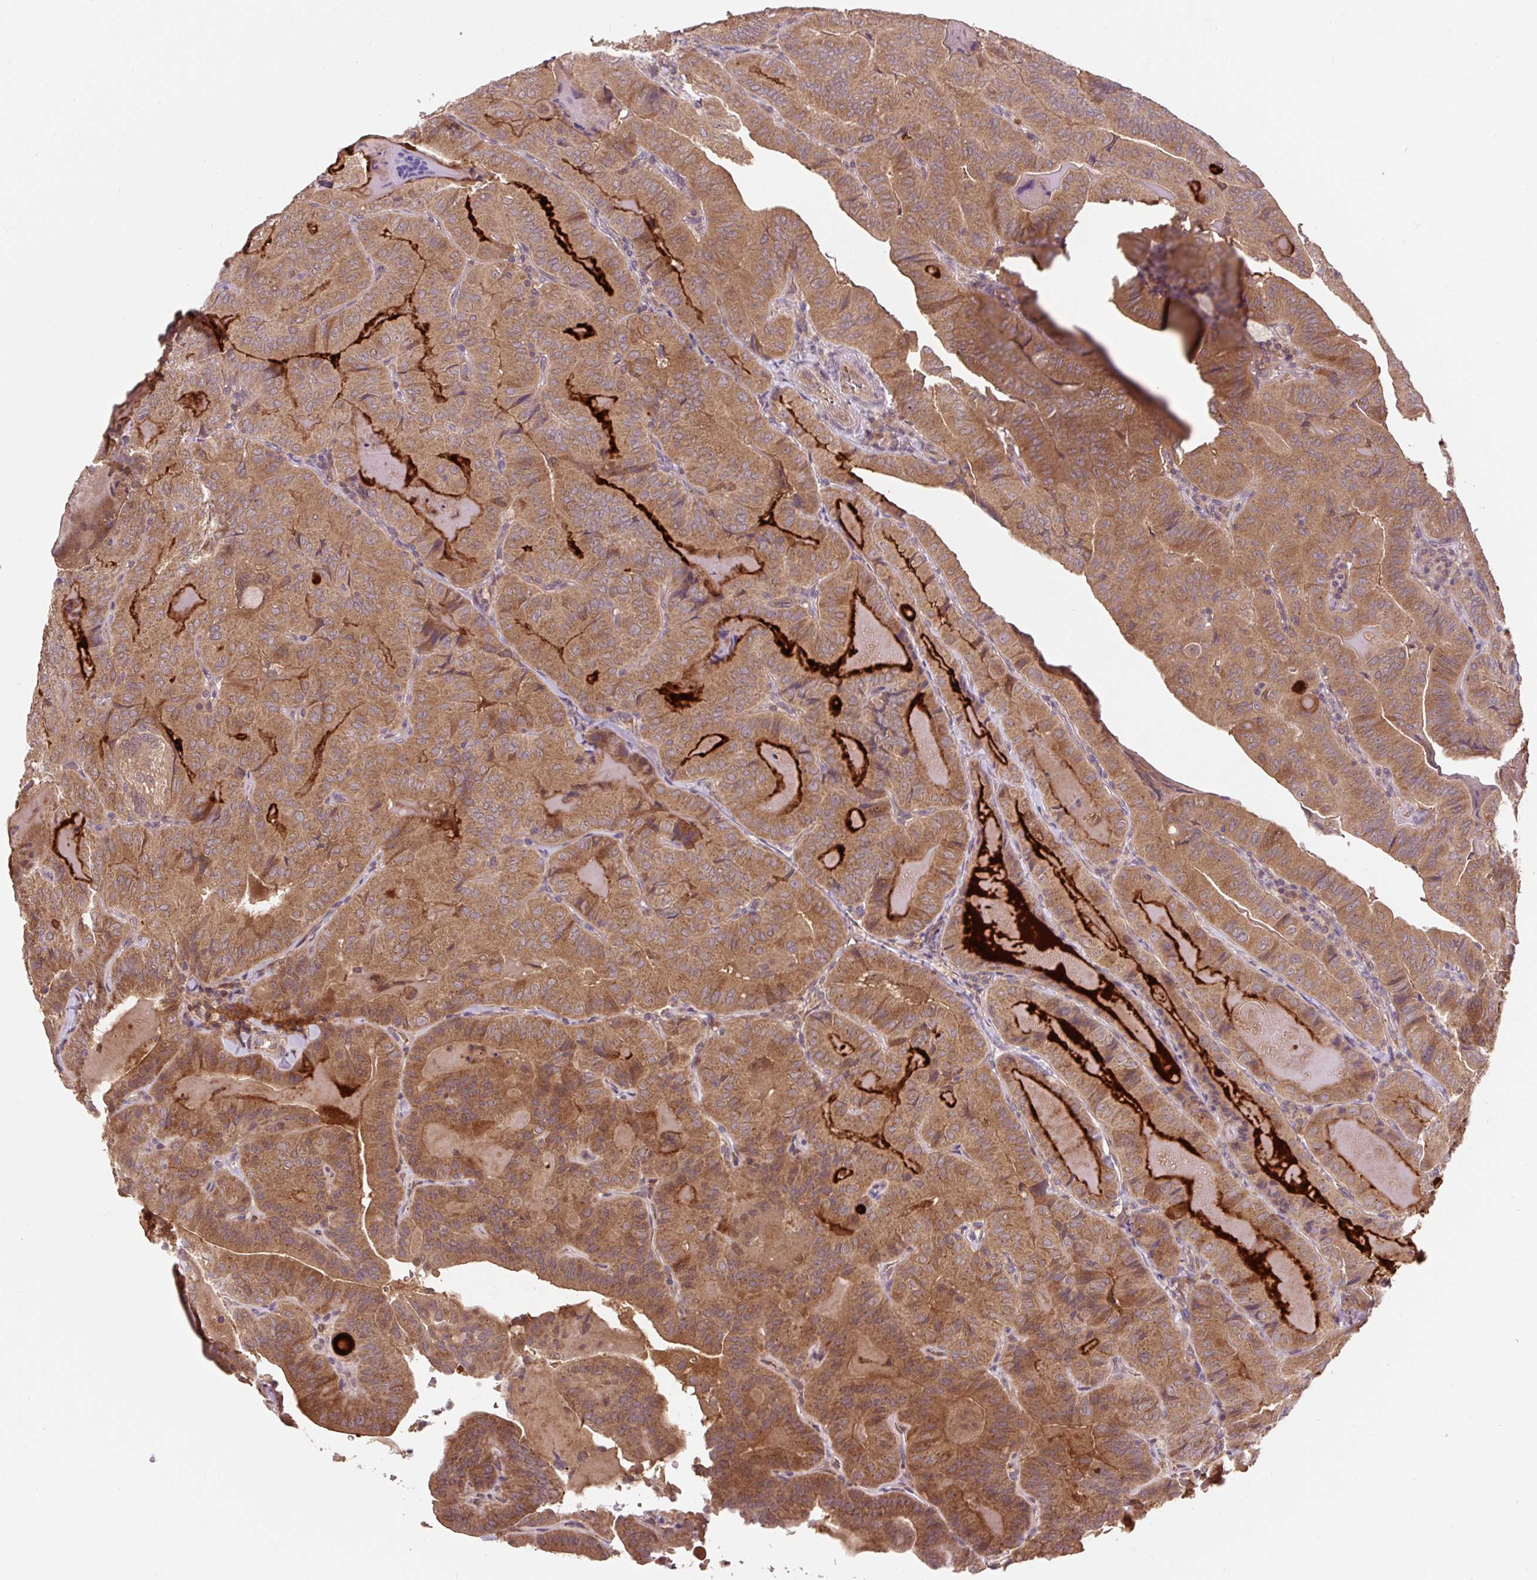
{"staining": {"intensity": "moderate", "quantity": ">75%", "location": "cytoplasmic/membranous"}, "tissue": "thyroid cancer", "cell_type": "Tumor cells", "image_type": "cancer", "snomed": [{"axis": "morphology", "description": "Papillary adenocarcinoma, NOS"}, {"axis": "topography", "description": "Thyroid gland"}], "caption": "Immunohistochemical staining of human papillary adenocarcinoma (thyroid) exhibits moderate cytoplasmic/membranous protein staining in about >75% of tumor cells.", "gene": "MMS19", "patient": {"sex": "female", "age": 68}}